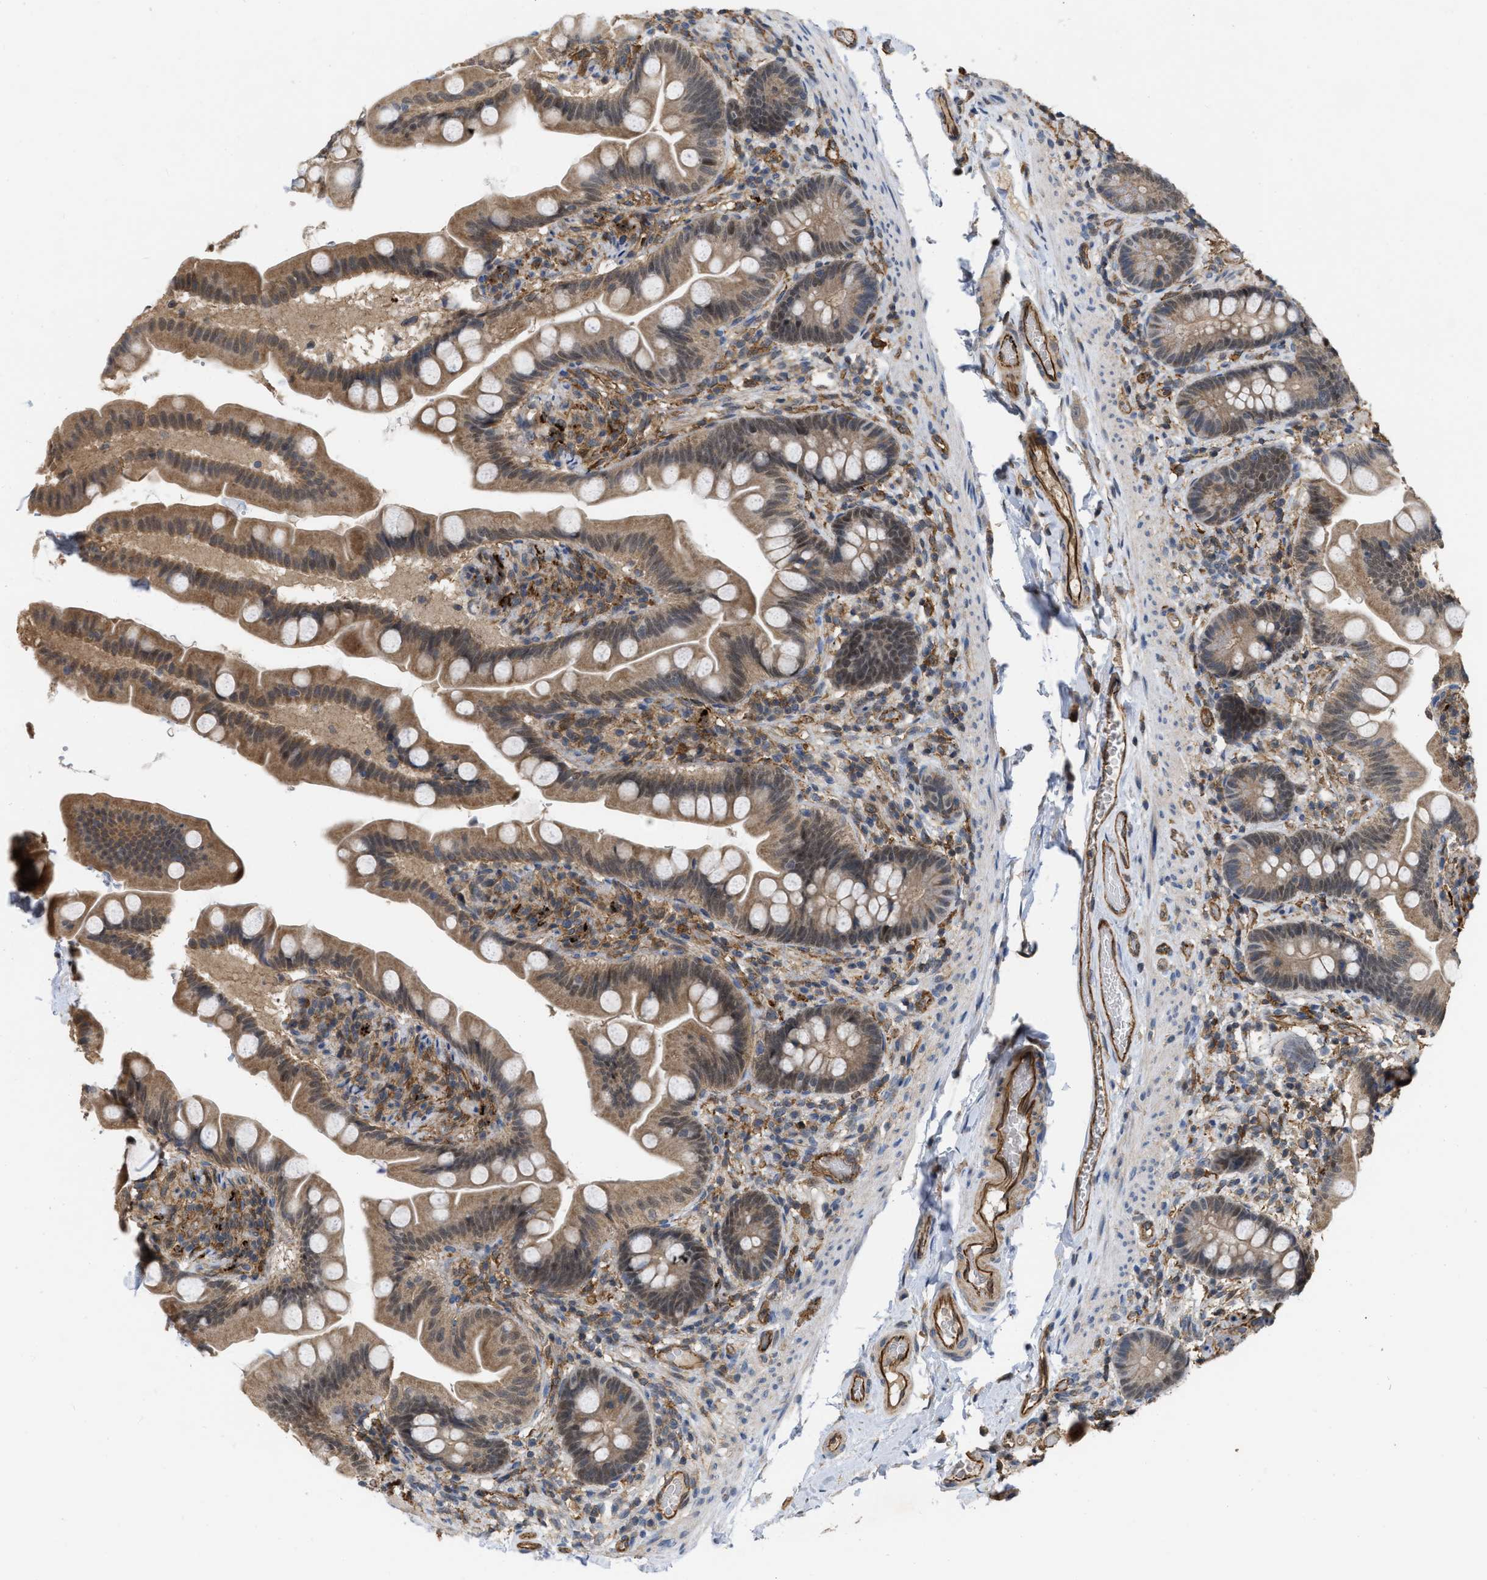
{"staining": {"intensity": "moderate", "quantity": "25%-75%", "location": "cytoplasmic/membranous"}, "tissue": "small intestine", "cell_type": "Glandular cells", "image_type": "normal", "snomed": [{"axis": "morphology", "description": "Normal tissue, NOS"}, {"axis": "topography", "description": "Small intestine"}], "caption": "Protein expression analysis of unremarkable human small intestine reveals moderate cytoplasmic/membranous expression in approximately 25%-75% of glandular cells.", "gene": "NAPEPLD", "patient": {"sex": "female", "age": 56}}